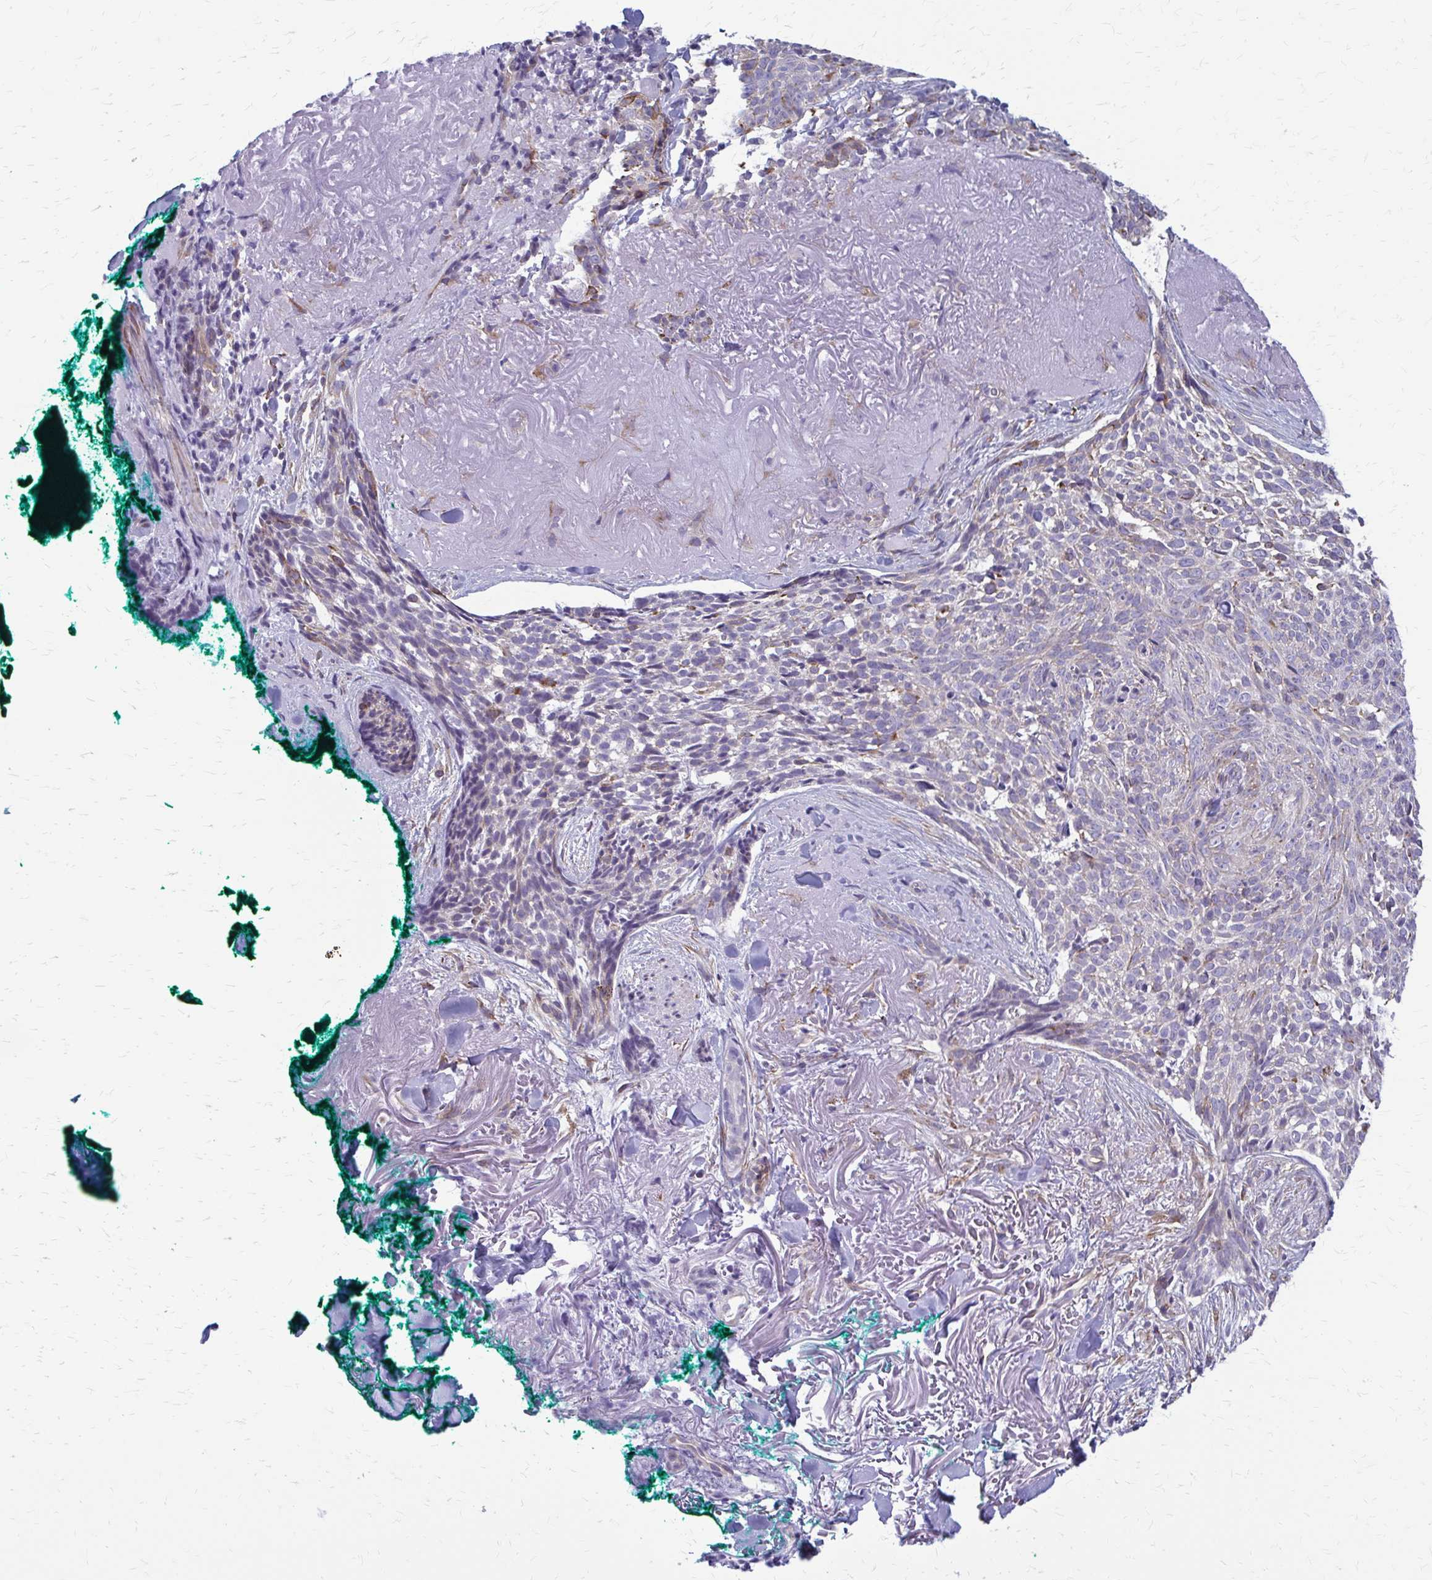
{"staining": {"intensity": "negative", "quantity": "none", "location": "none"}, "tissue": "skin cancer", "cell_type": "Tumor cells", "image_type": "cancer", "snomed": [{"axis": "morphology", "description": "Basal cell carcinoma"}, {"axis": "topography", "description": "Skin"}, {"axis": "topography", "description": "Skin of face"}], "caption": "Skin basal cell carcinoma stained for a protein using IHC shows no positivity tumor cells.", "gene": "DEPP1", "patient": {"sex": "female", "age": 95}}